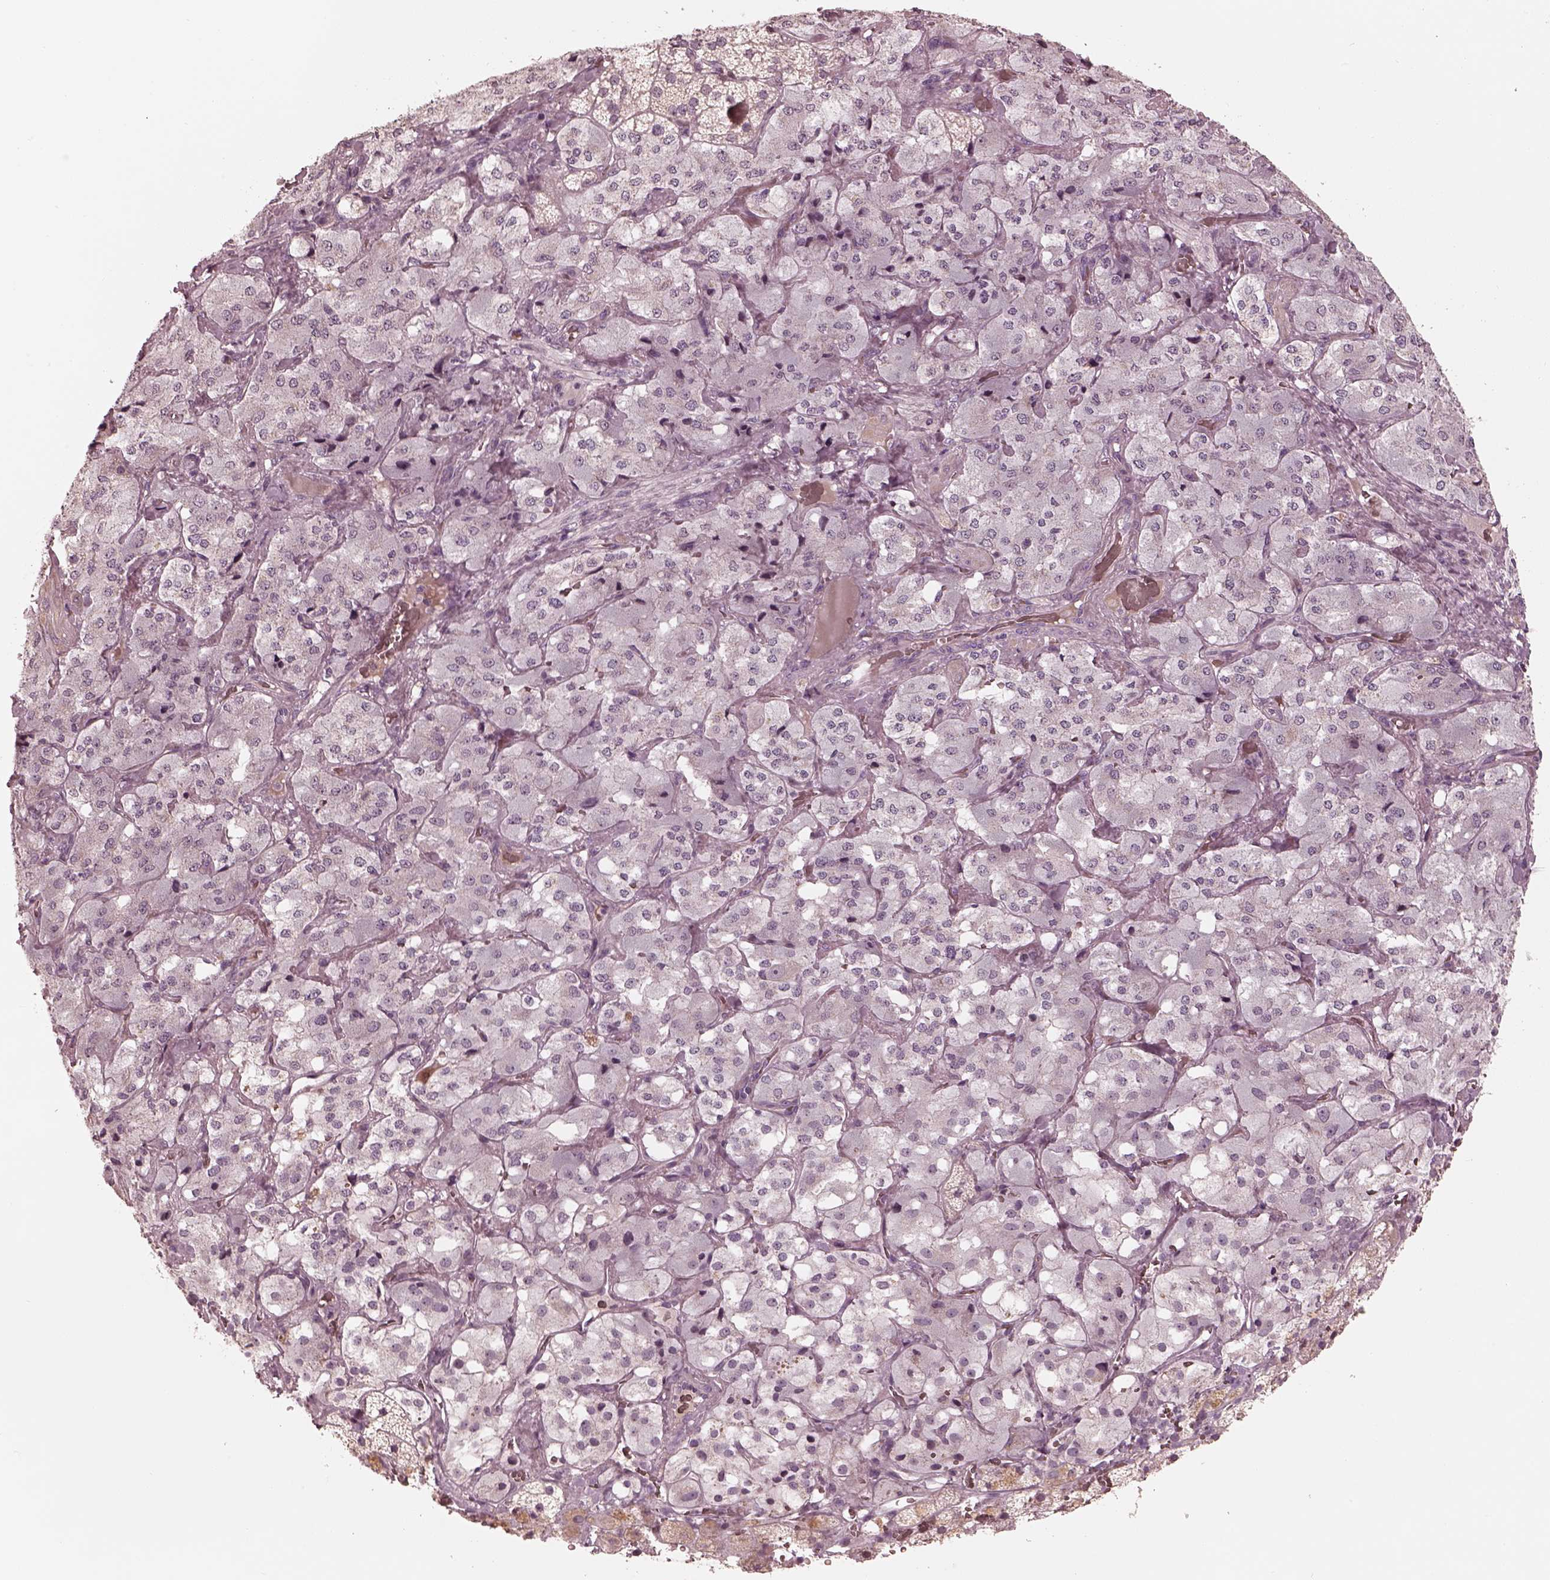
{"staining": {"intensity": "negative", "quantity": "none", "location": "none"}, "tissue": "adrenal gland", "cell_type": "Glandular cells", "image_type": "normal", "snomed": [{"axis": "morphology", "description": "Normal tissue, NOS"}, {"axis": "topography", "description": "Adrenal gland"}], "caption": "The photomicrograph displays no staining of glandular cells in normal adrenal gland.", "gene": "ANKLE1", "patient": {"sex": "male", "age": 57}}